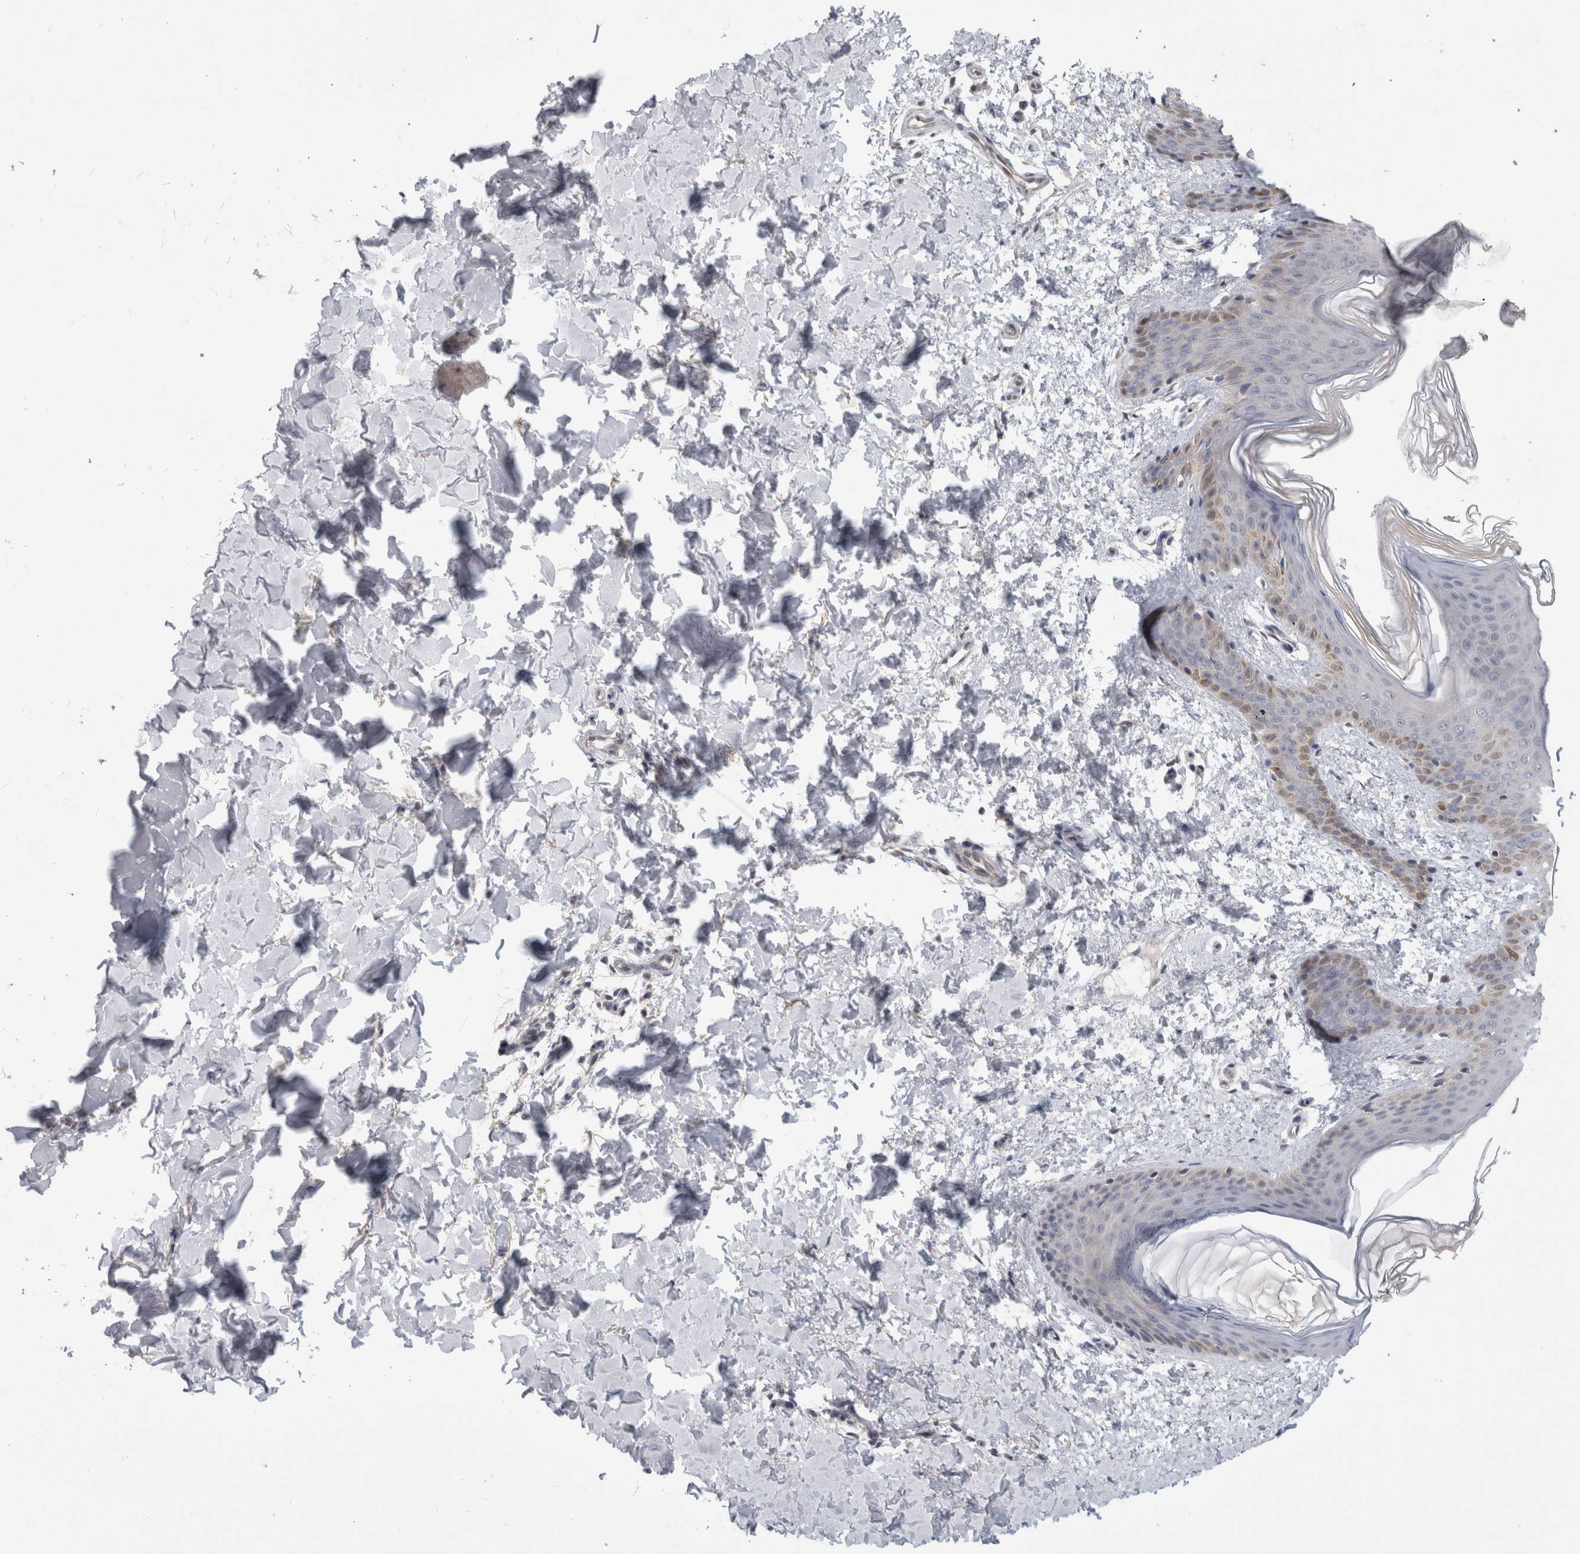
{"staining": {"intensity": "negative", "quantity": "none", "location": "none"}, "tissue": "skin", "cell_type": "Fibroblasts", "image_type": "normal", "snomed": [{"axis": "morphology", "description": "Normal tissue, NOS"}, {"axis": "morphology", "description": "Neoplasm, benign, NOS"}, {"axis": "topography", "description": "Skin"}, {"axis": "topography", "description": "Soft tissue"}], "caption": "Immunohistochemistry micrograph of normal skin: human skin stained with DAB displays no significant protein positivity in fibroblasts.", "gene": "PIGP", "patient": {"sex": "male", "age": 26}}